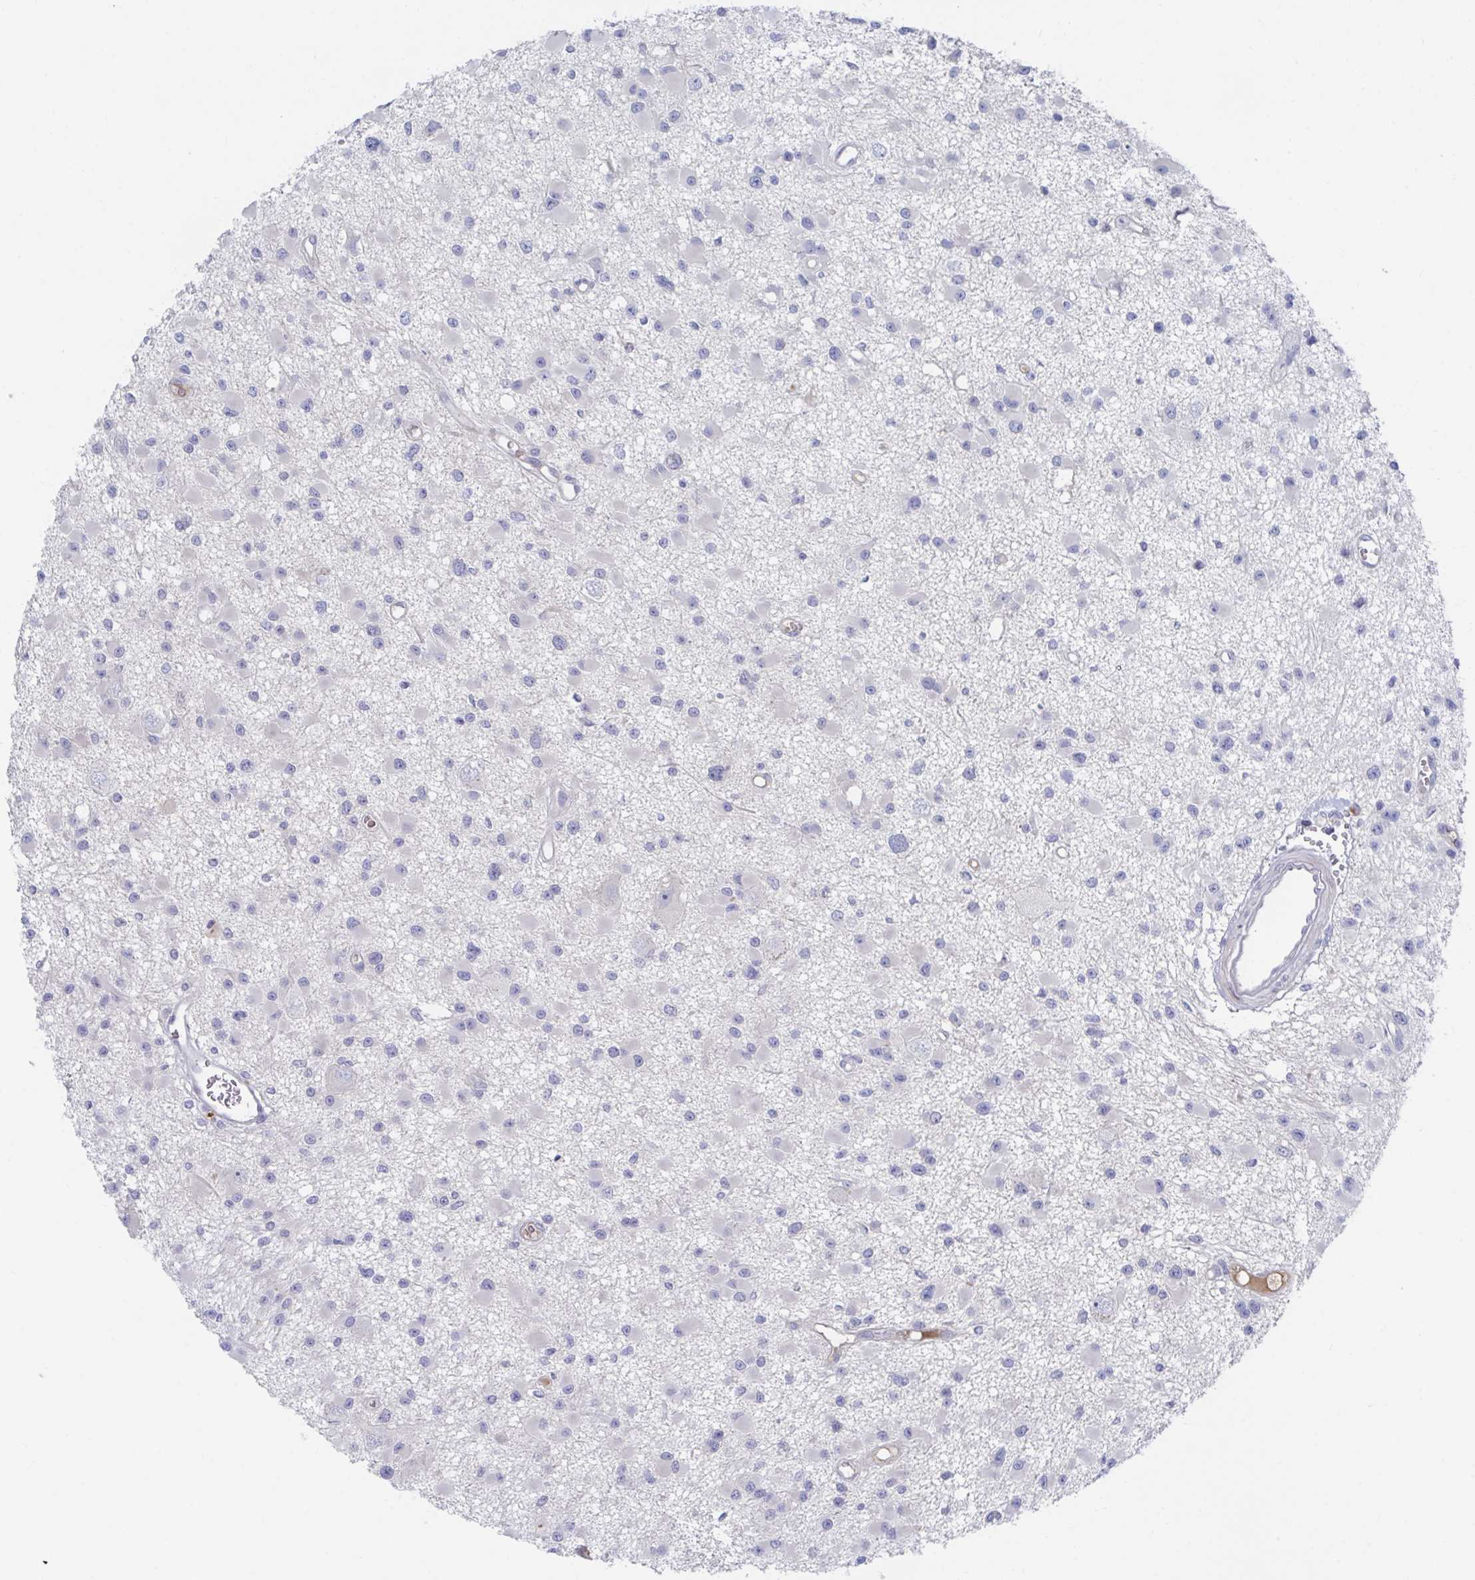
{"staining": {"intensity": "negative", "quantity": "none", "location": "none"}, "tissue": "glioma", "cell_type": "Tumor cells", "image_type": "cancer", "snomed": [{"axis": "morphology", "description": "Glioma, malignant, High grade"}, {"axis": "topography", "description": "Brain"}], "caption": "IHC of human malignant glioma (high-grade) demonstrates no staining in tumor cells. The staining was performed using DAB to visualize the protein expression in brown, while the nuclei were stained in blue with hematoxylin (Magnification: 20x).", "gene": "TNFAIP6", "patient": {"sex": "male", "age": 54}}